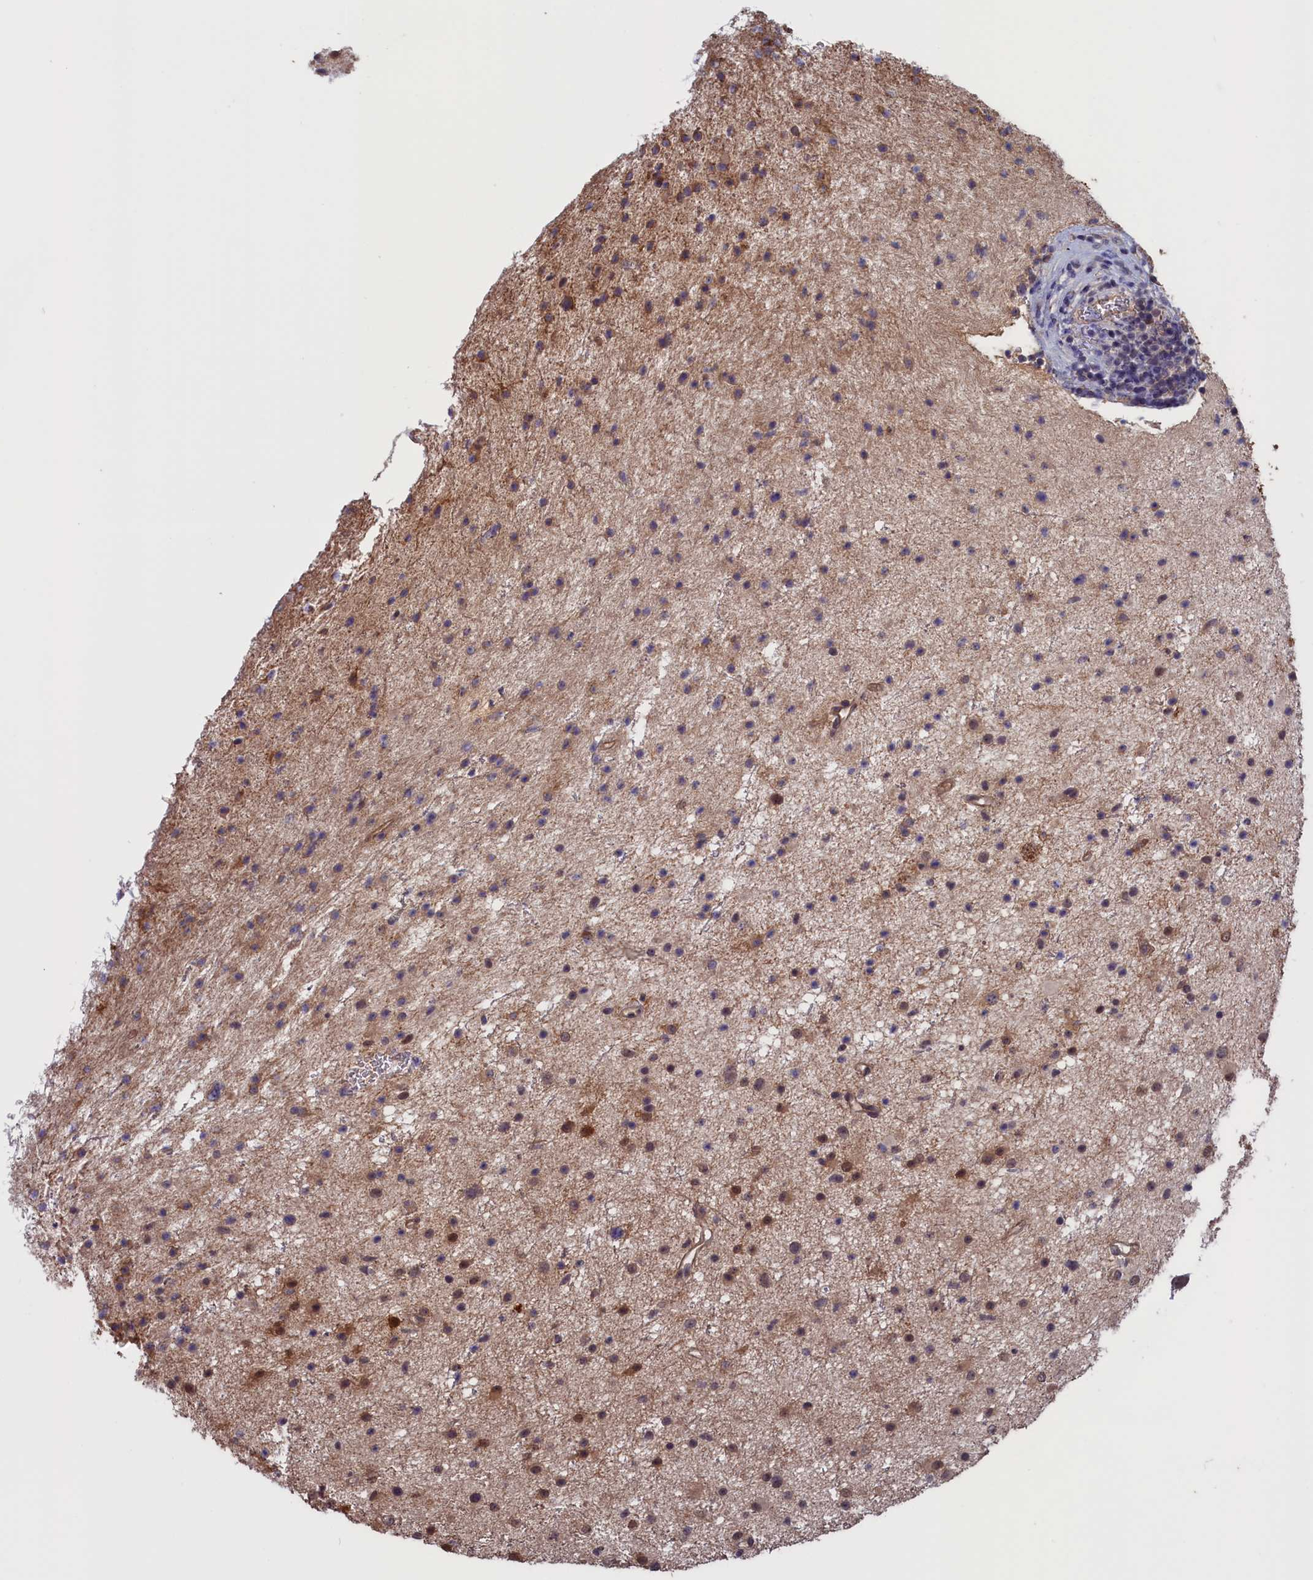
{"staining": {"intensity": "moderate", "quantity": "25%-75%", "location": "cytoplasmic/membranous,nuclear"}, "tissue": "glioma", "cell_type": "Tumor cells", "image_type": "cancer", "snomed": [{"axis": "morphology", "description": "Glioma, malignant, Low grade"}, {"axis": "topography", "description": "Cerebral cortex"}], "caption": "Human malignant glioma (low-grade) stained with a protein marker exhibits moderate staining in tumor cells.", "gene": "PLP2", "patient": {"sex": "female", "age": 39}}